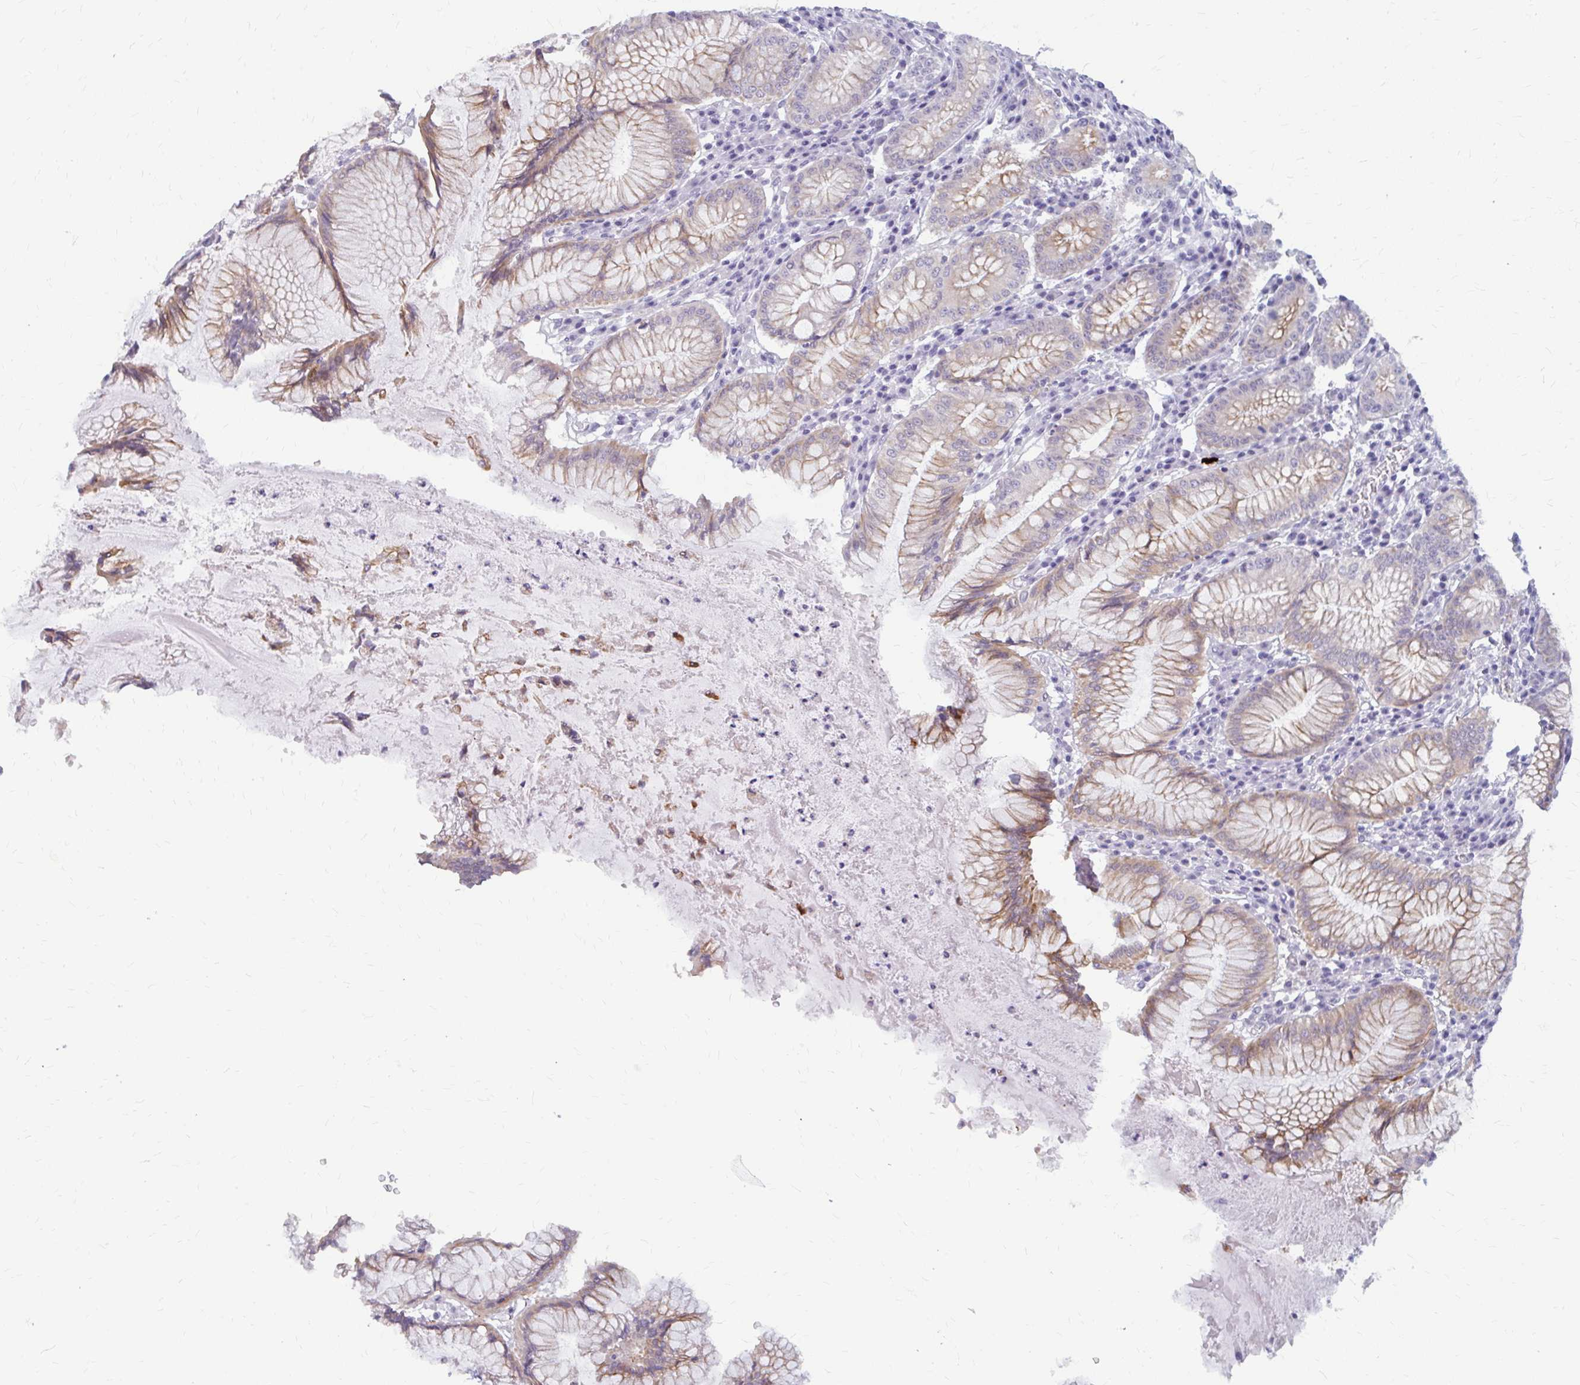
{"staining": {"intensity": "moderate", "quantity": "25%-75%", "location": "cytoplasmic/membranous"}, "tissue": "stomach", "cell_type": "Glandular cells", "image_type": "normal", "snomed": [{"axis": "morphology", "description": "Normal tissue, NOS"}, {"axis": "topography", "description": "Stomach"}], "caption": "Stomach stained for a protein displays moderate cytoplasmic/membranous positivity in glandular cells.", "gene": "RGS16", "patient": {"sex": "male", "age": 55}}